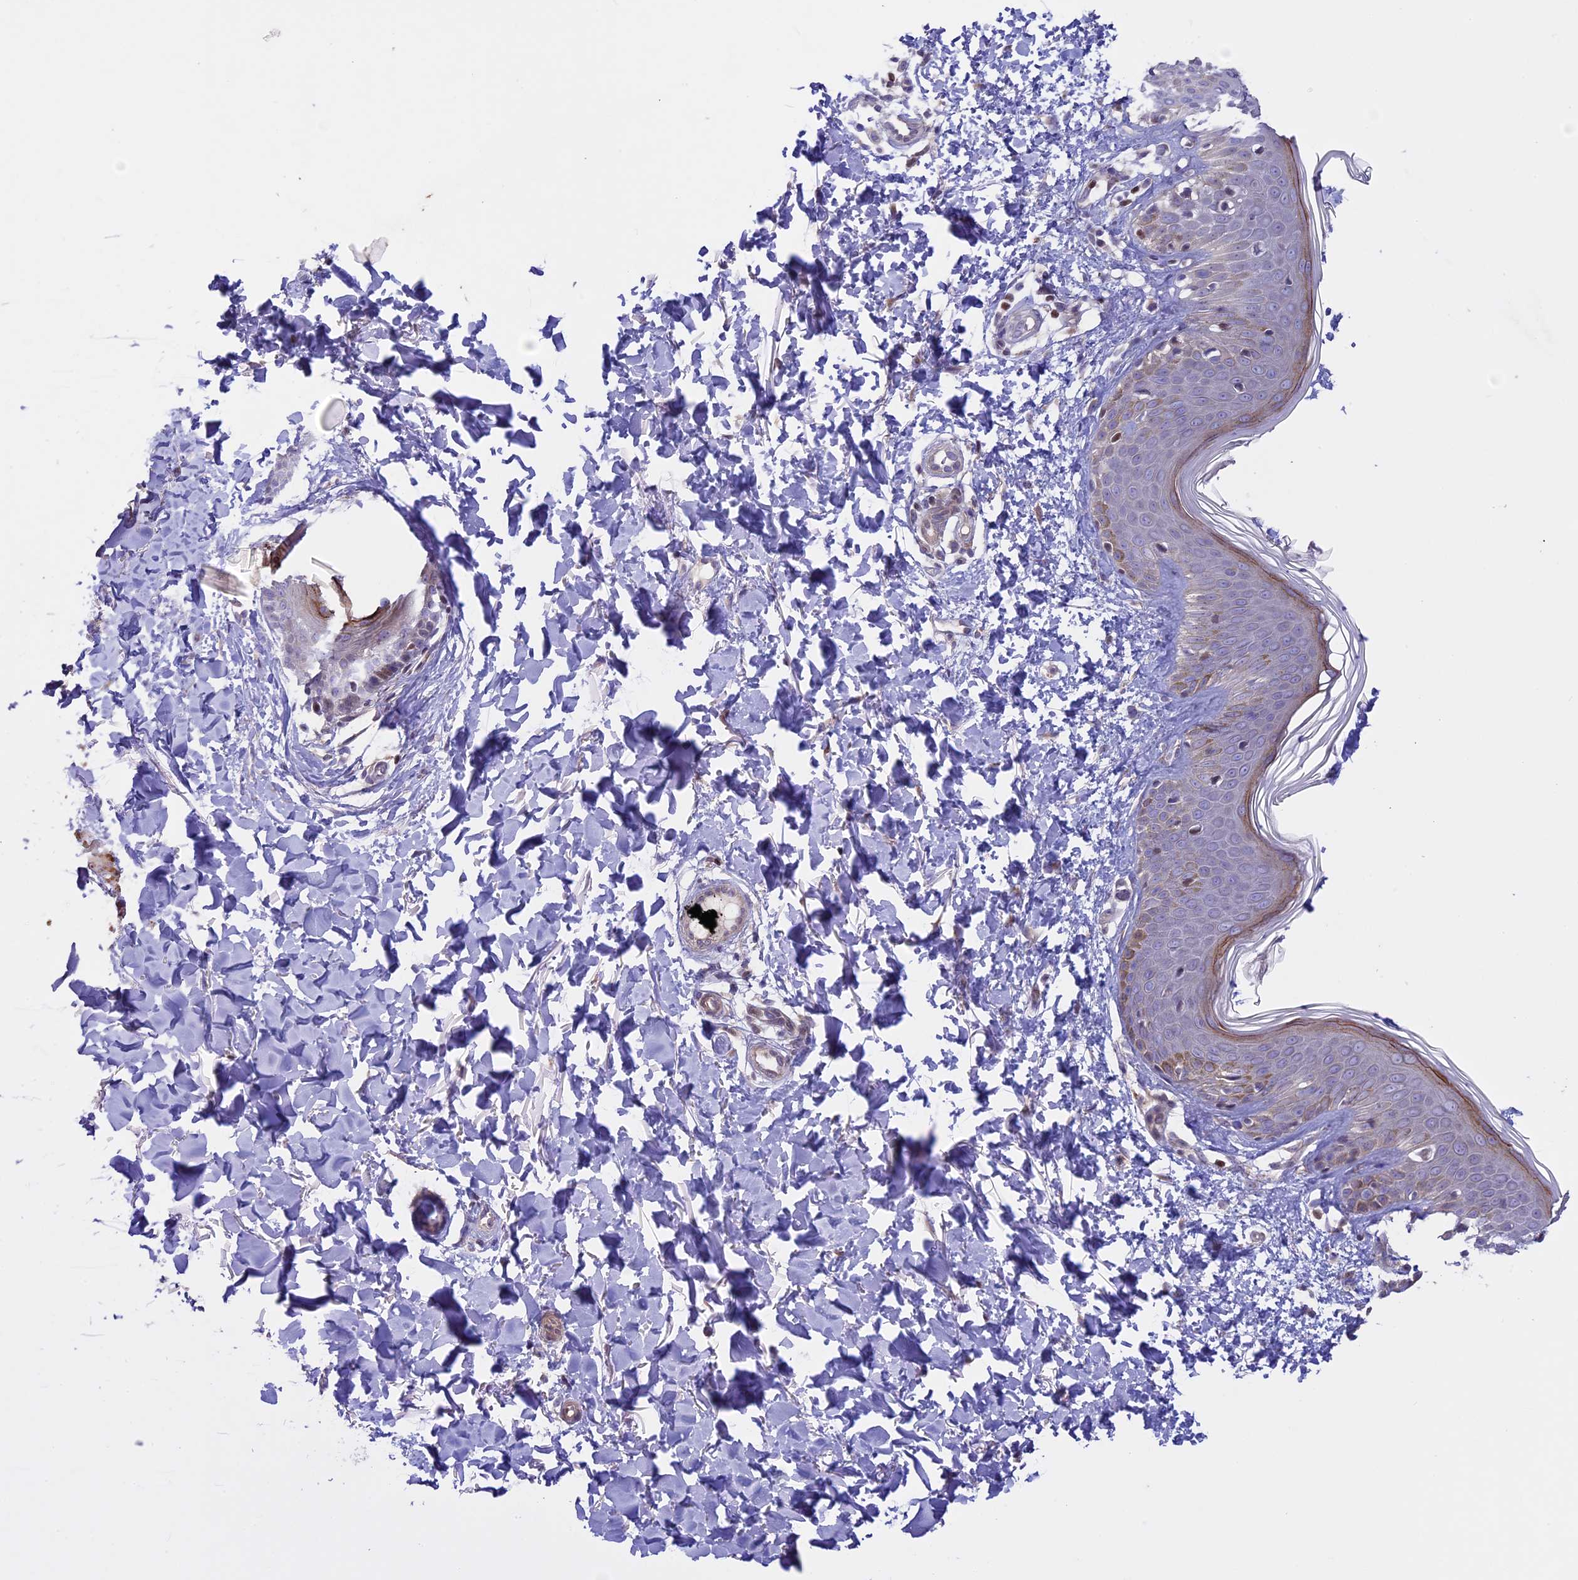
{"staining": {"intensity": "negative", "quantity": "none", "location": "none"}, "tissue": "skin", "cell_type": "Fibroblasts", "image_type": "normal", "snomed": [{"axis": "morphology", "description": "Normal tissue, NOS"}, {"axis": "topography", "description": "Skin"}], "caption": "Skin was stained to show a protein in brown. There is no significant staining in fibroblasts. (DAB immunohistochemistry (IHC) visualized using brightfield microscopy, high magnification).", "gene": "MAN2C1", "patient": {"sex": "male", "age": 37}}